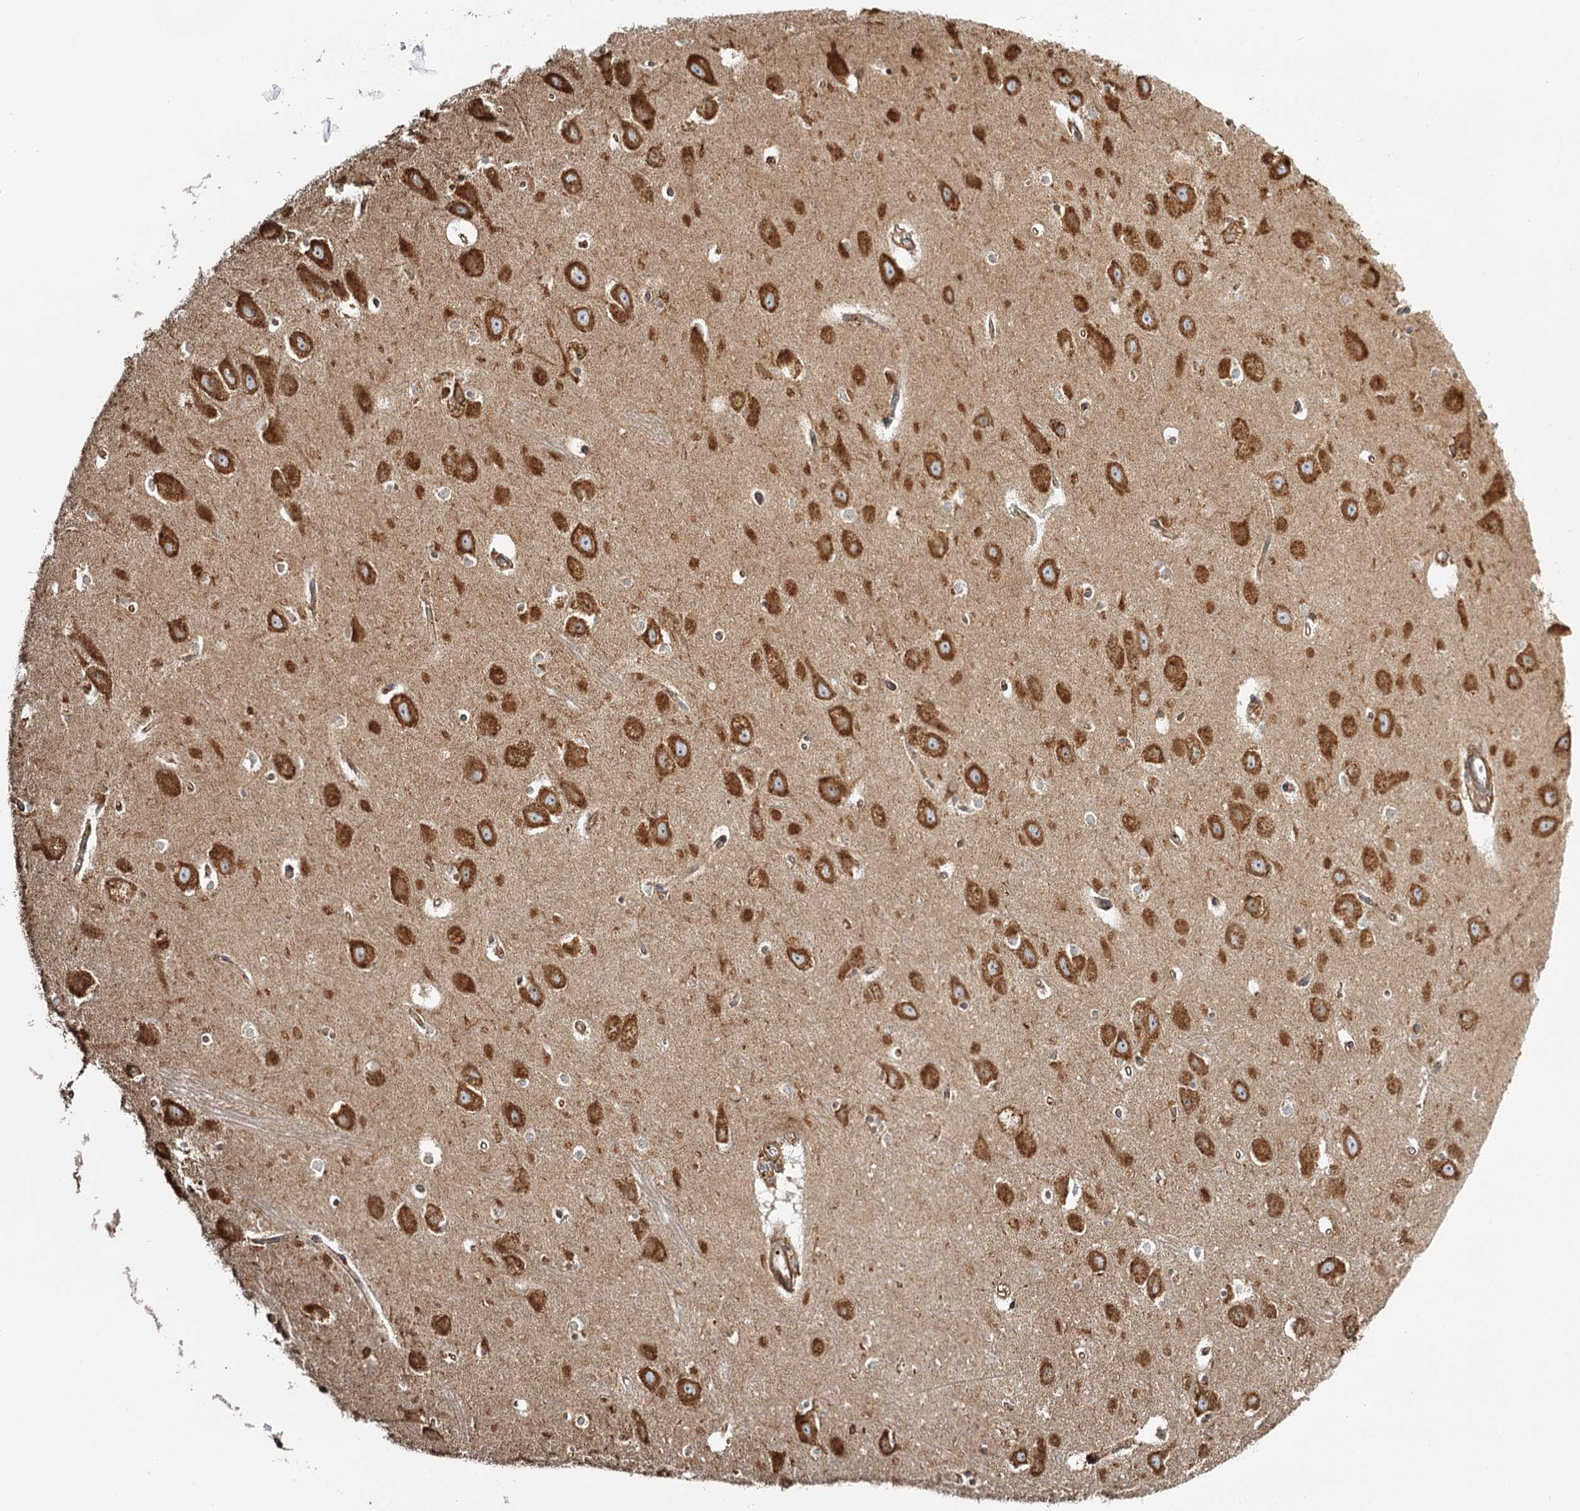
{"staining": {"intensity": "moderate", "quantity": "<25%", "location": "cytoplasmic/membranous"}, "tissue": "hippocampus", "cell_type": "Glial cells", "image_type": "normal", "snomed": [{"axis": "morphology", "description": "Normal tissue, NOS"}, {"axis": "topography", "description": "Hippocampus"}], "caption": "DAB immunohistochemical staining of benign hippocampus displays moderate cytoplasmic/membranous protein positivity in approximately <25% of glial cells.", "gene": "TAS1R1", "patient": {"sex": "female", "age": 64}}